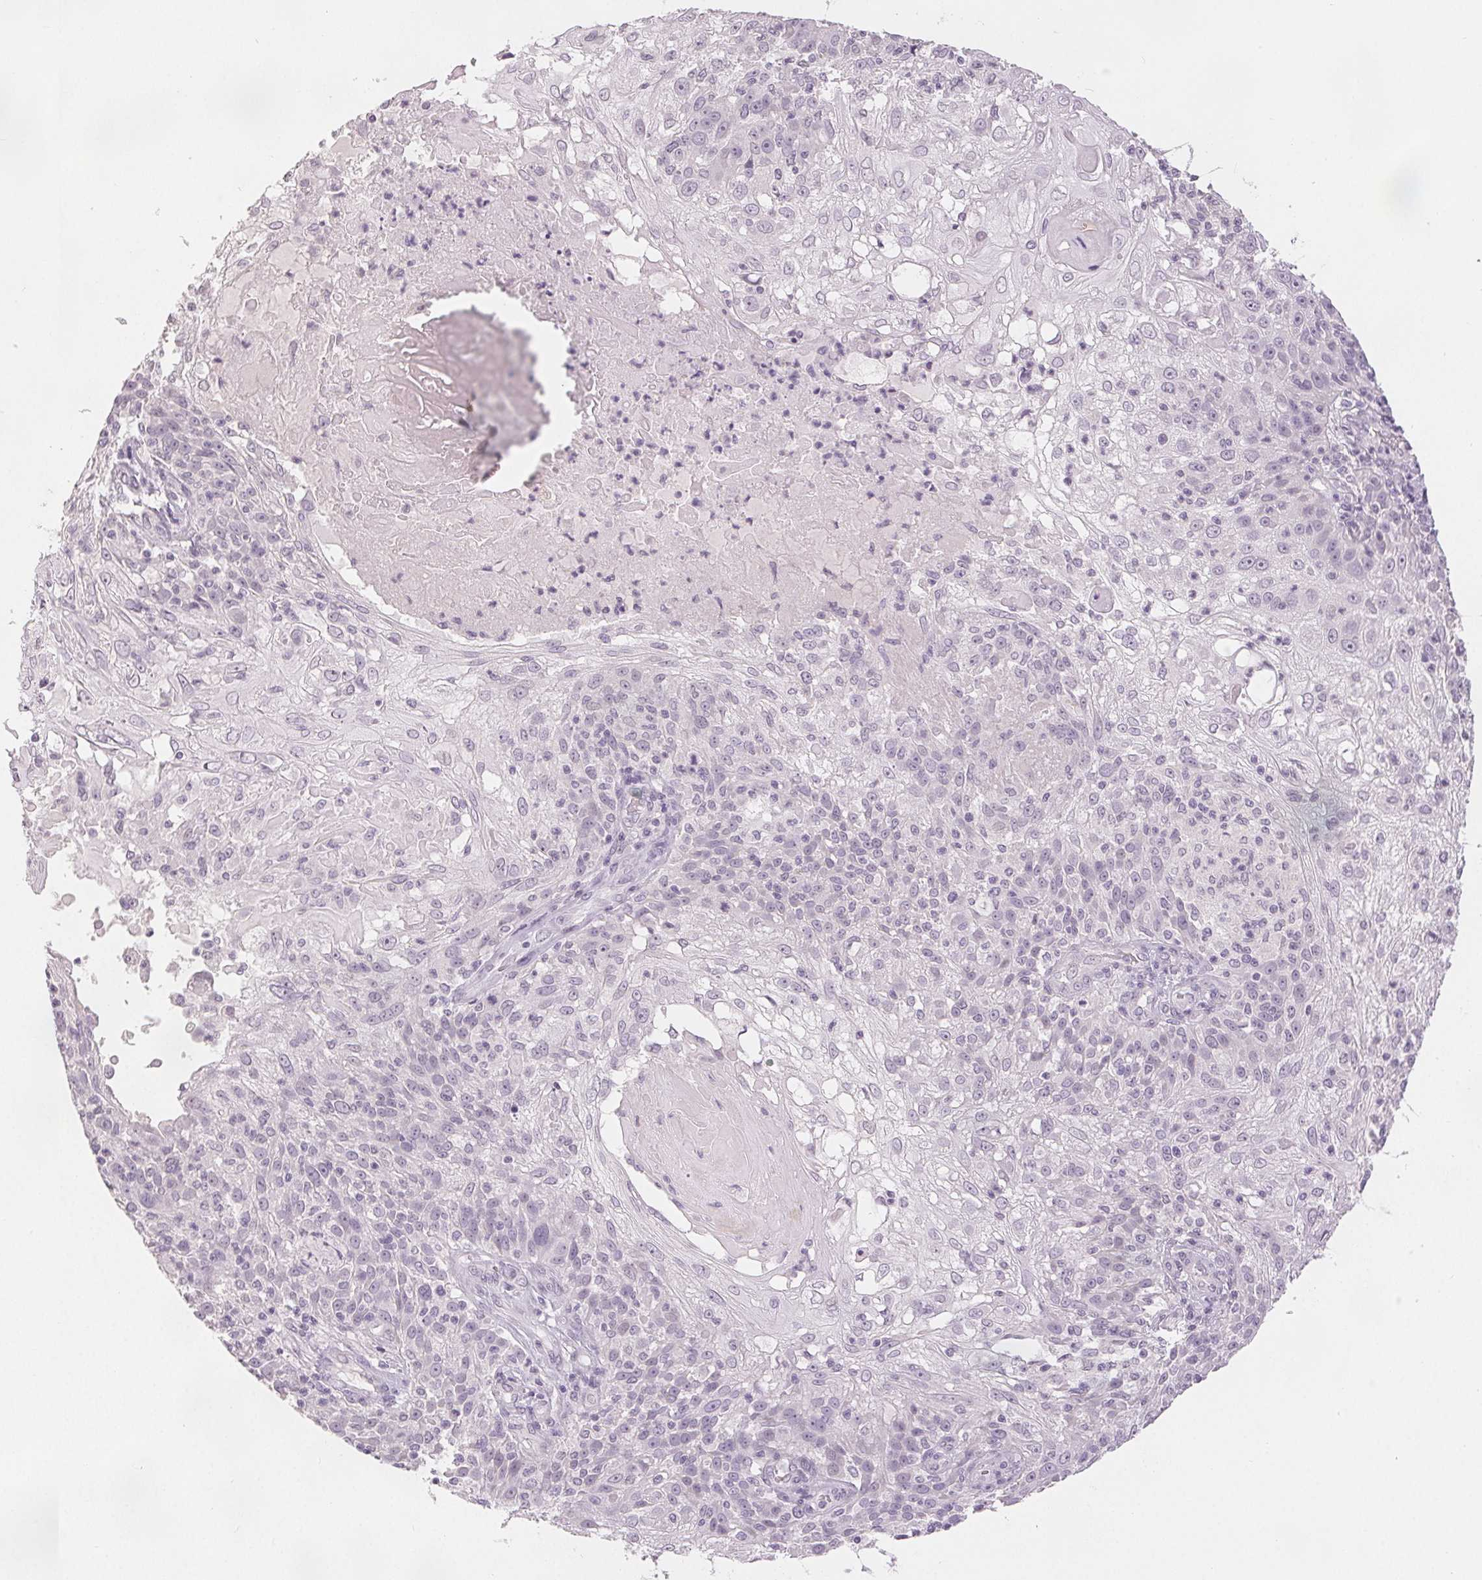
{"staining": {"intensity": "negative", "quantity": "none", "location": "none"}, "tissue": "skin cancer", "cell_type": "Tumor cells", "image_type": "cancer", "snomed": [{"axis": "morphology", "description": "Normal tissue, NOS"}, {"axis": "morphology", "description": "Squamous cell carcinoma, NOS"}, {"axis": "topography", "description": "Skin"}], "caption": "An immunohistochemistry histopathology image of skin squamous cell carcinoma is shown. There is no staining in tumor cells of skin squamous cell carcinoma. (IHC, brightfield microscopy, high magnification).", "gene": "SLC27A5", "patient": {"sex": "female", "age": 83}}